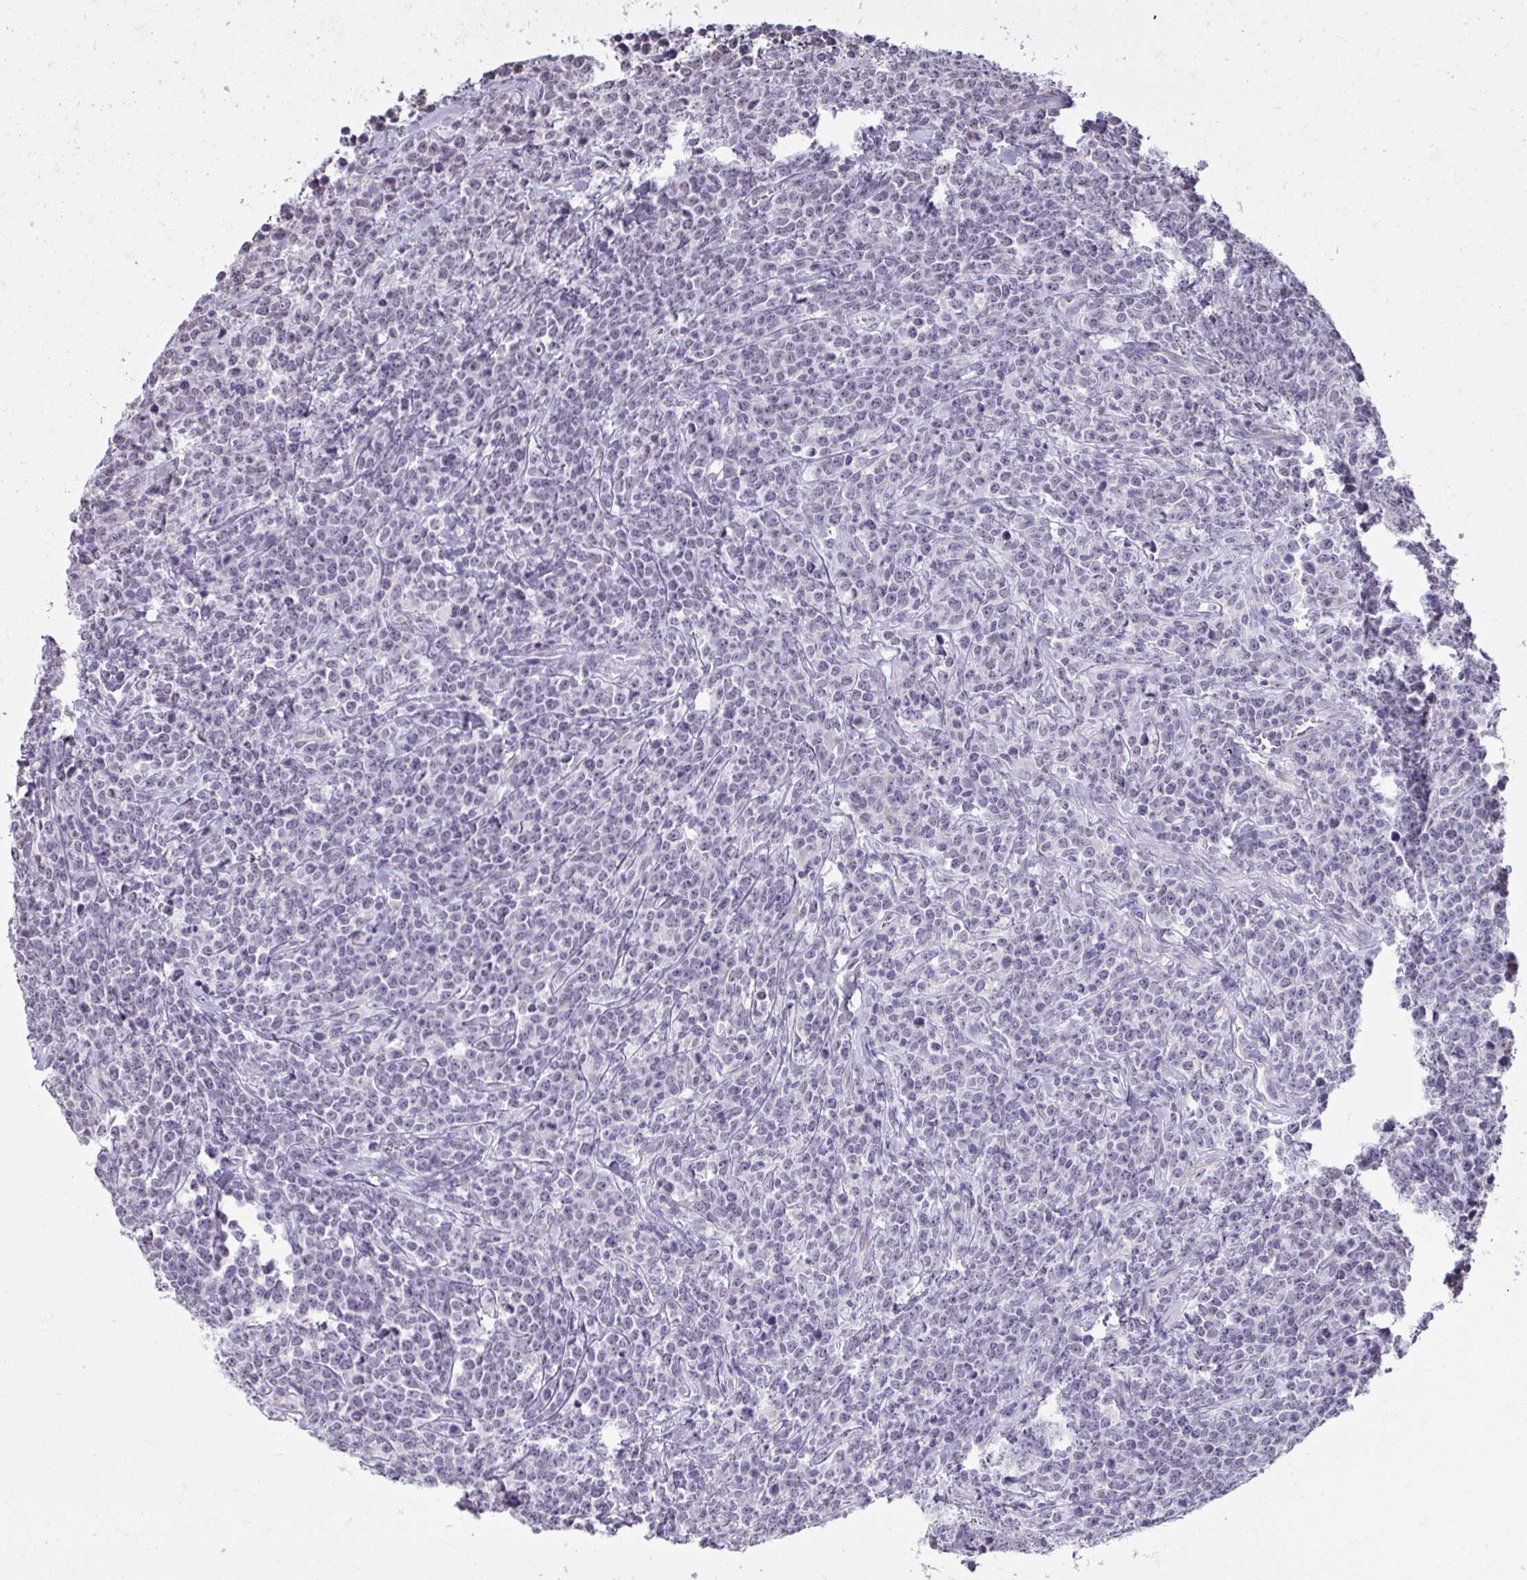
{"staining": {"intensity": "negative", "quantity": "none", "location": "none"}, "tissue": "lymphoma", "cell_type": "Tumor cells", "image_type": "cancer", "snomed": [{"axis": "morphology", "description": "Malignant lymphoma, non-Hodgkin's type, High grade"}, {"axis": "topography", "description": "Small intestine"}], "caption": "Tumor cells are negative for protein expression in human high-grade malignant lymphoma, non-Hodgkin's type.", "gene": "NPPA", "patient": {"sex": "female", "age": 56}}